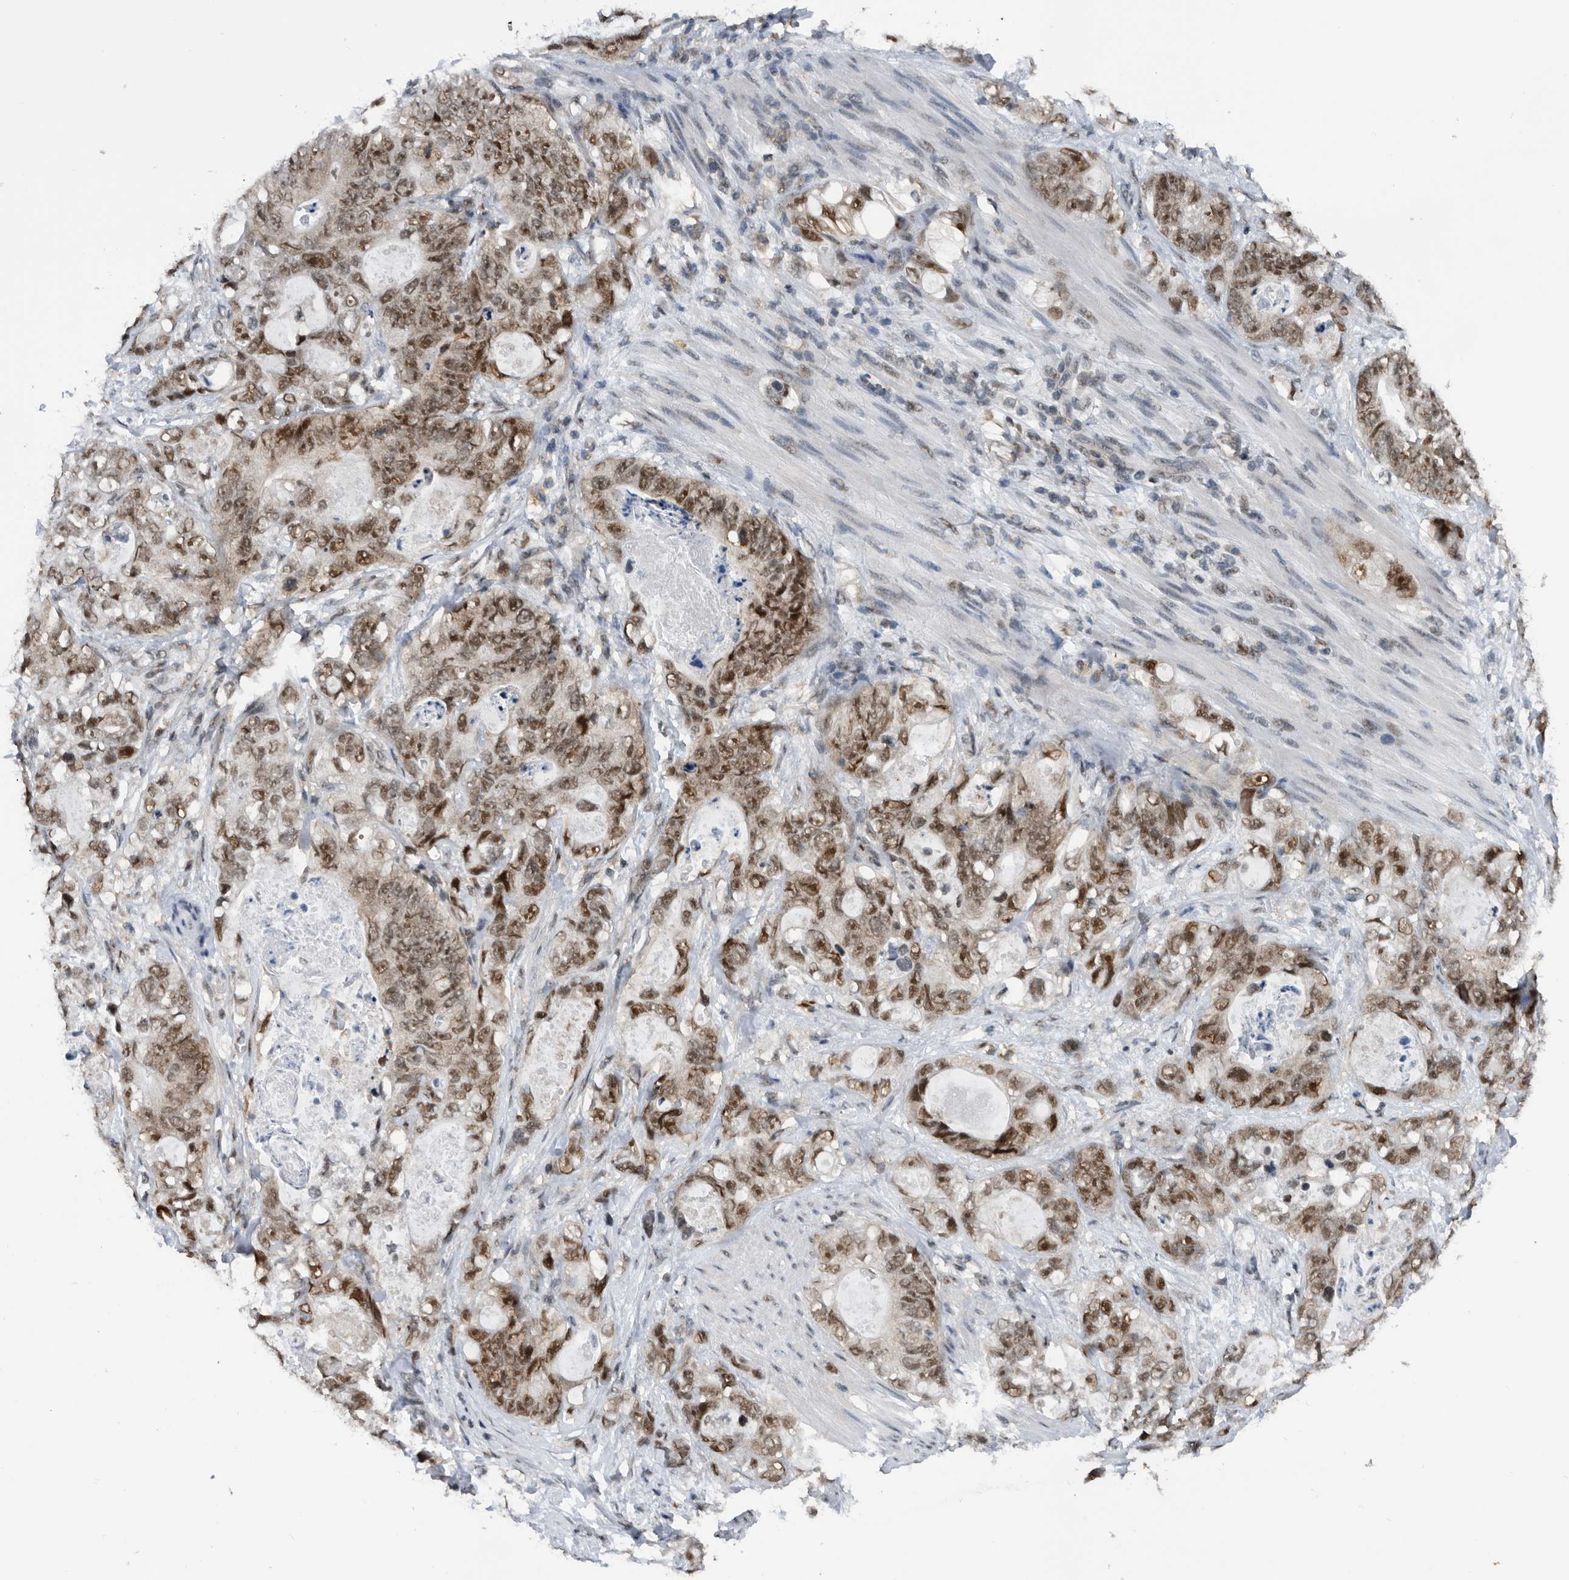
{"staining": {"intensity": "moderate", "quantity": ">75%", "location": "nuclear"}, "tissue": "stomach cancer", "cell_type": "Tumor cells", "image_type": "cancer", "snomed": [{"axis": "morphology", "description": "Normal tissue, NOS"}, {"axis": "morphology", "description": "Adenocarcinoma, NOS"}, {"axis": "topography", "description": "Stomach"}], "caption": "Immunohistochemical staining of human stomach adenocarcinoma demonstrates medium levels of moderate nuclear protein expression in about >75% of tumor cells.", "gene": "ZNF260", "patient": {"sex": "female", "age": 89}}